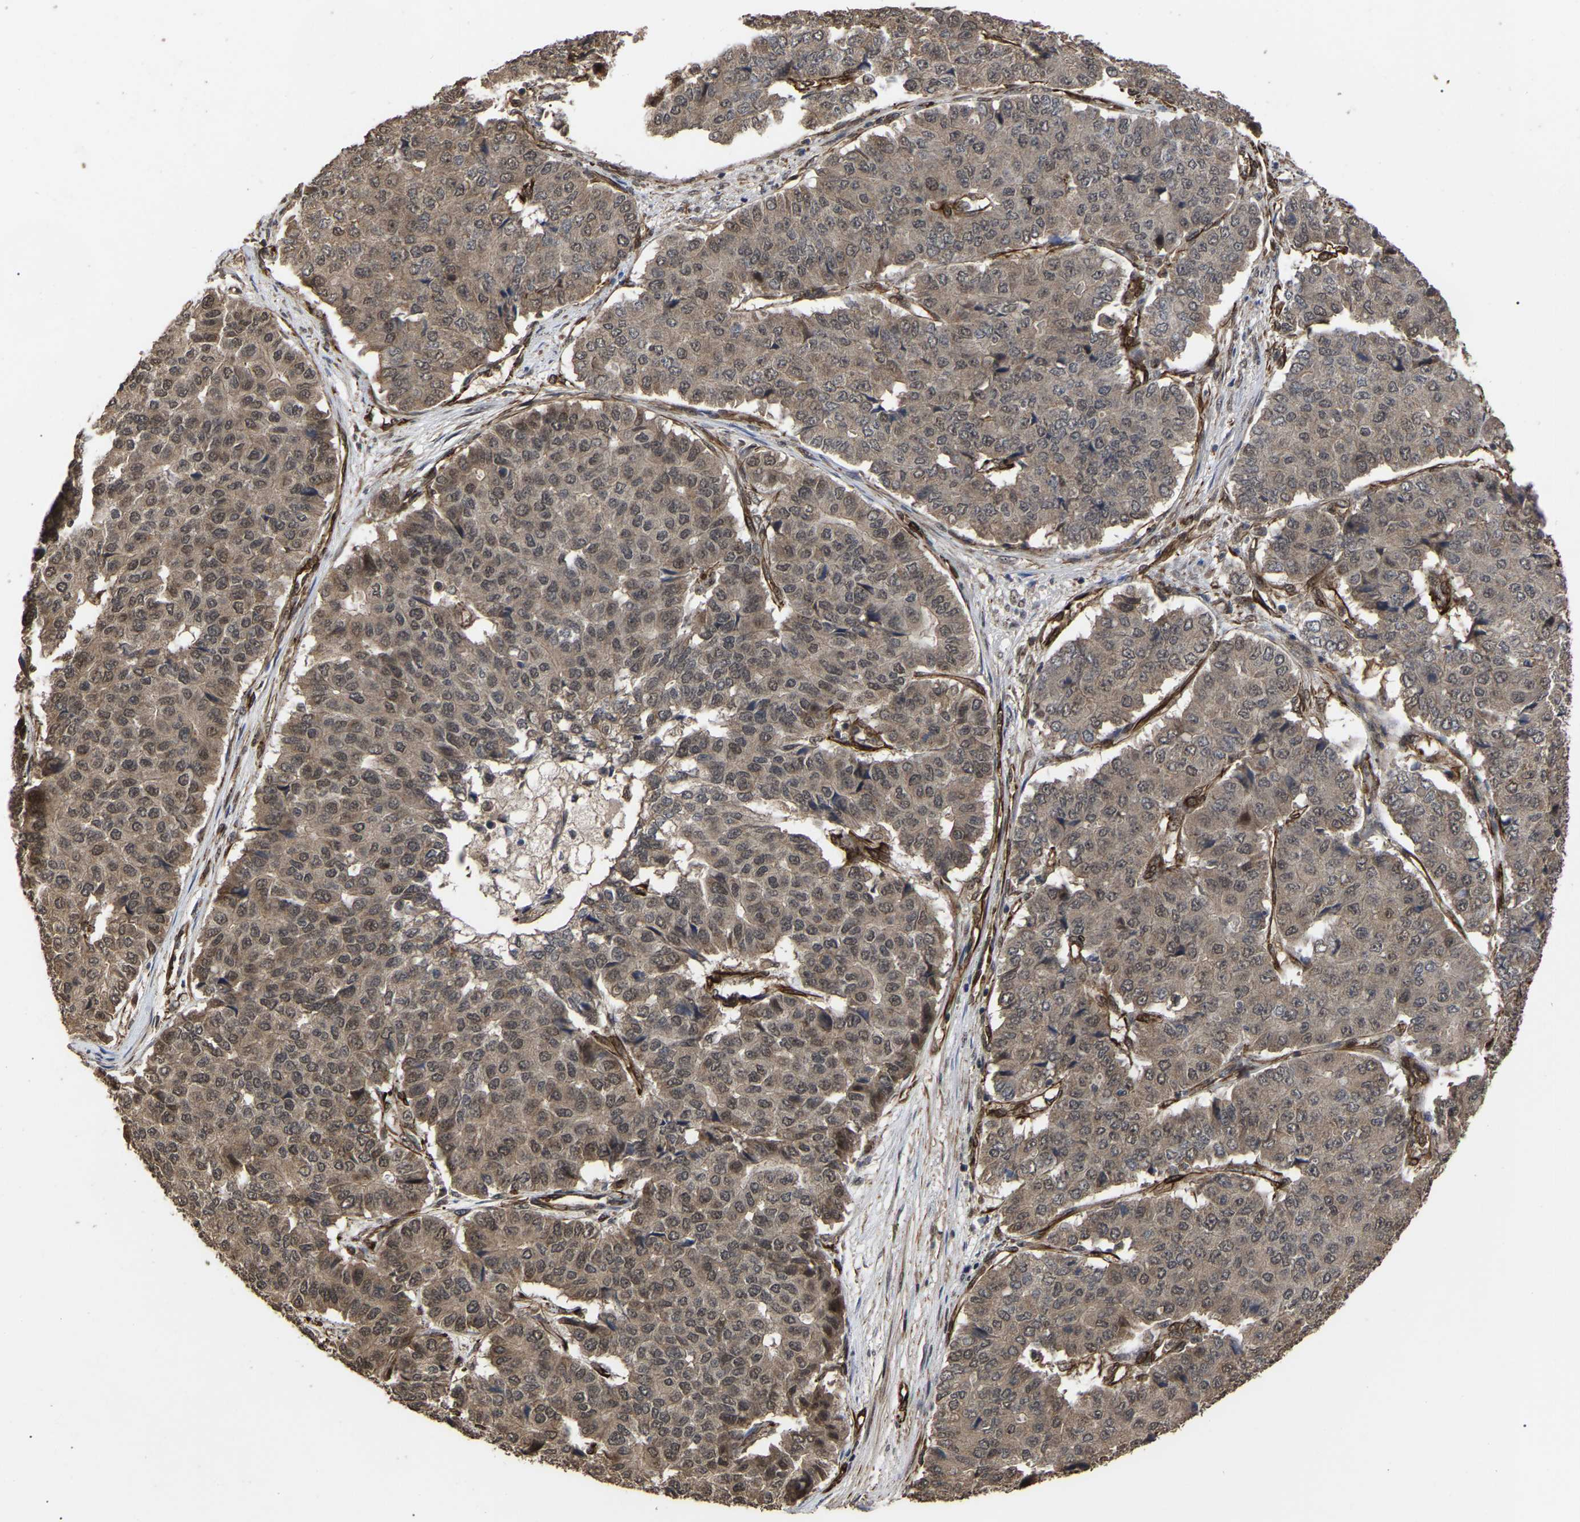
{"staining": {"intensity": "weak", "quantity": ">75%", "location": "cytoplasmic/membranous"}, "tissue": "pancreatic cancer", "cell_type": "Tumor cells", "image_type": "cancer", "snomed": [{"axis": "morphology", "description": "Adenocarcinoma, NOS"}, {"axis": "topography", "description": "Pancreas"}], "caption": "Pancreatic cancer (adenocarcinoma) stained for a protein displays weak cytoplasmic/membranous positivity in tumor cells.", "gene": "FAM161B", "patient": {"sex": "male", "age": 50}}